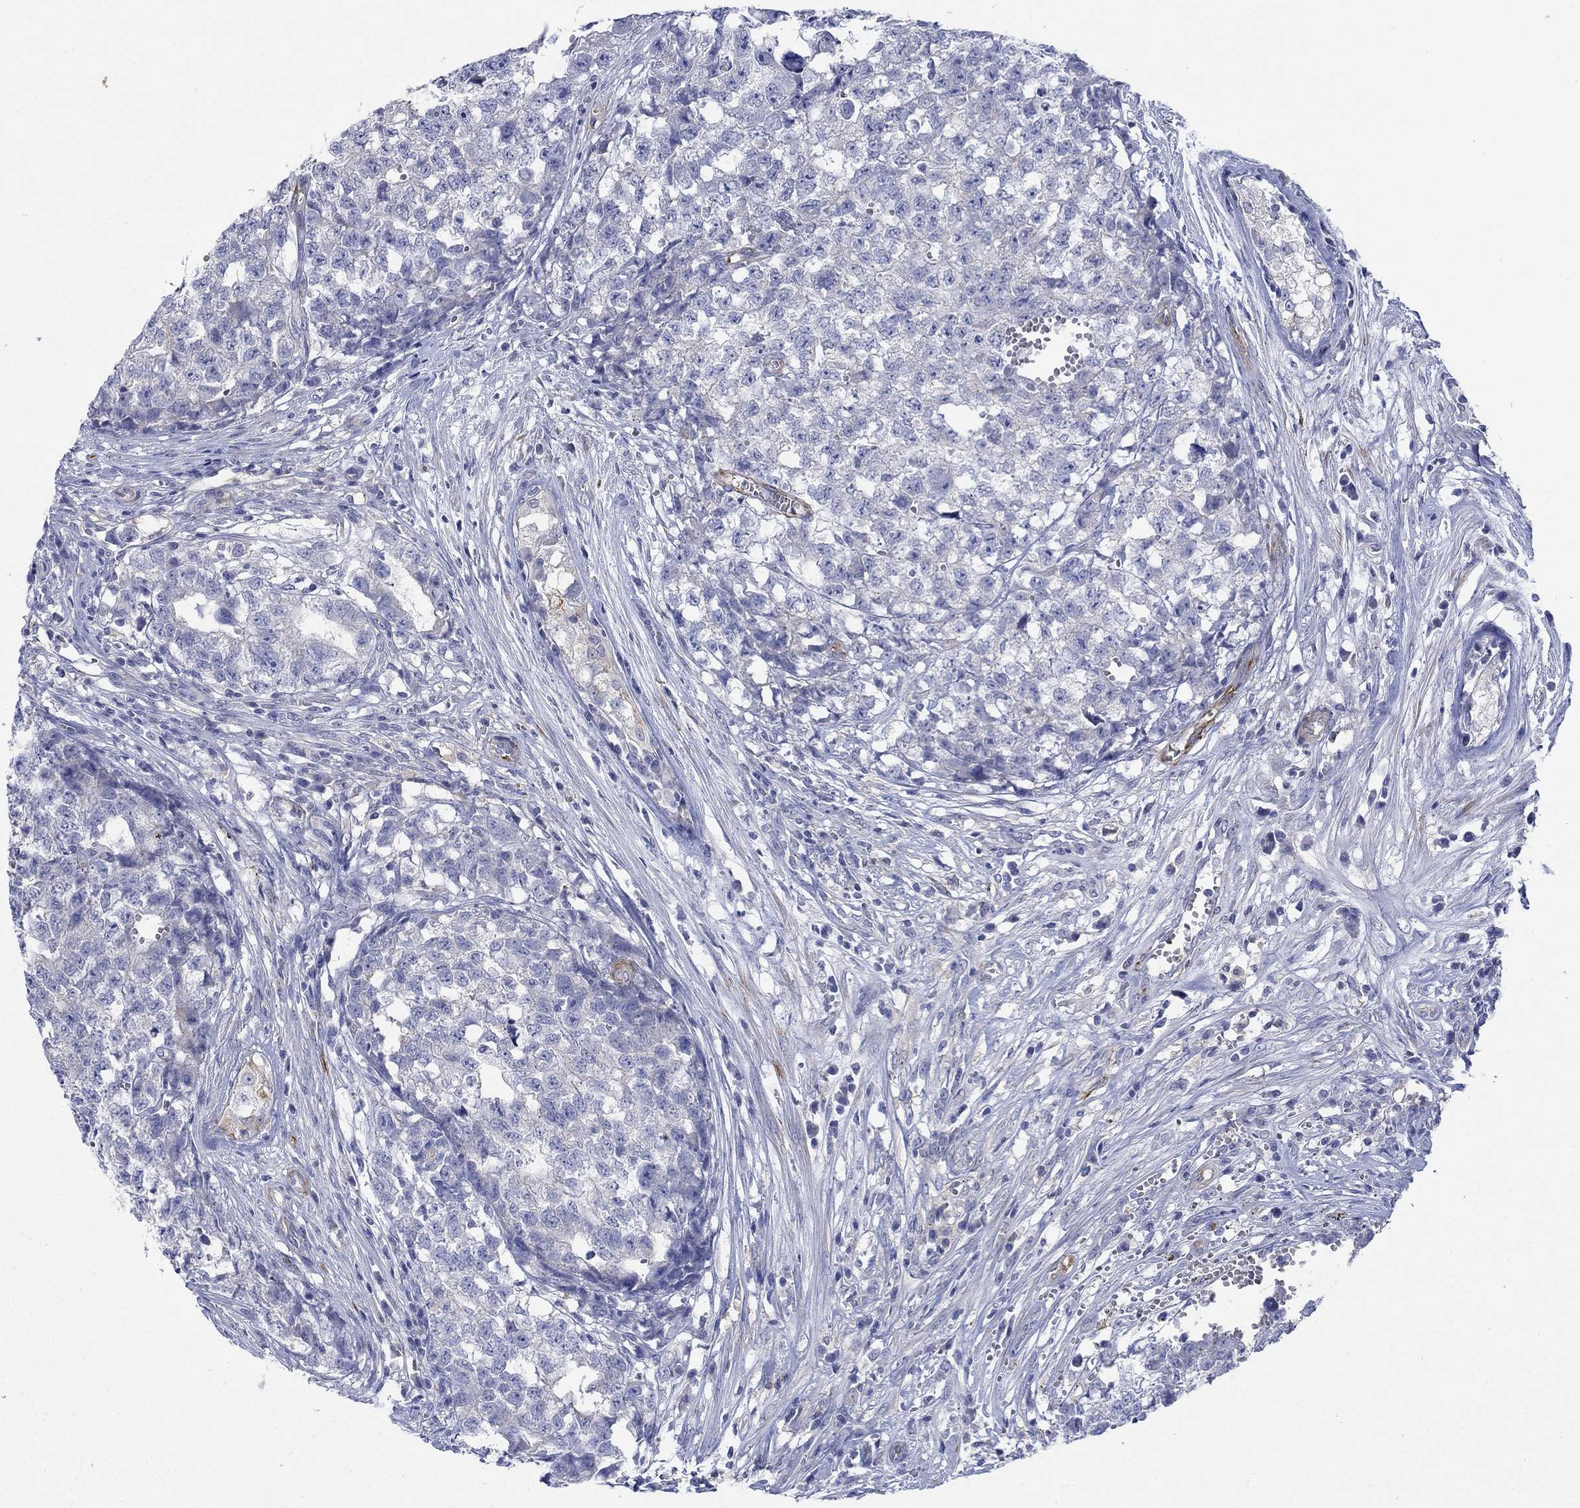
{"staining": {"intensity": "negative", "quantity": "none", "location": "none"}, "tissue": "testis cancer", "cell_type": "Tumor cells", "image_type": "cancer", "snomed": [{"axis": "morphology", "description": "Seminoma, NOS"}, {"axis": "morphology", "description": "Carcinoma, Embryonal, NOS"}, {"axis": "topography", "description": "Testis"}], "caption": "Testis embryonal carcinoma was stained to show a protein in brown. There is no significant positivity in tumor cells.", "gene": "PTPRZ1", "patient": {"sex": "male", "age": 22}}